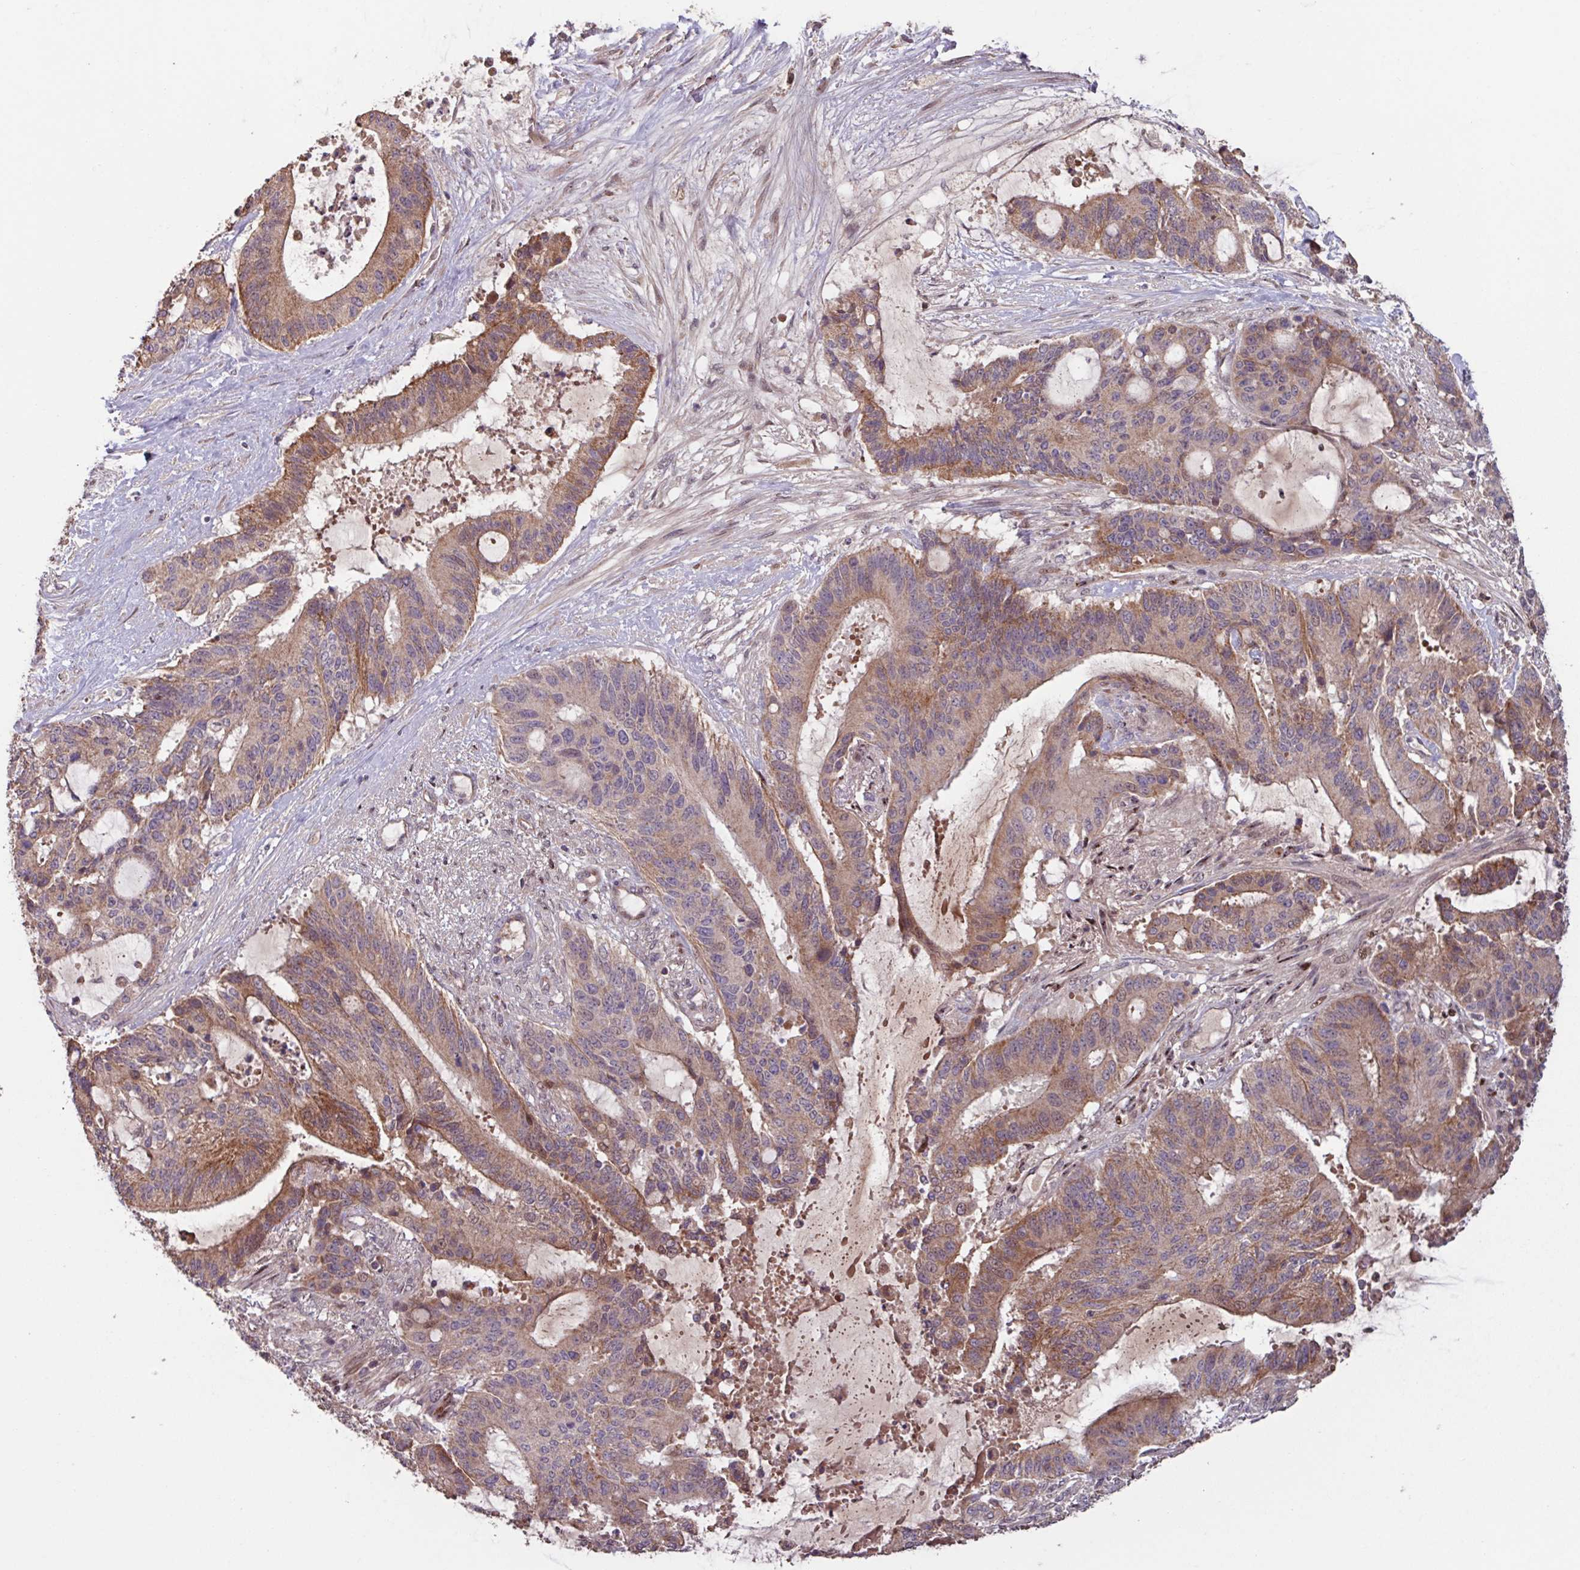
{"staining": {"intensity": "moderate", "quantity": ">75%", "location": "cytoplasmic/membranous"}, "tissue": "liver cancer", "cell_type": "Tumor cells", "image_type": "cancer", "snomed": [{"axis": "morphology", "description": "Normal tissue, NOS"}, {"axis": "morphology", "description": "Cholangiocarcinoma"}, {"axis": "topography", "description": "Liver"}, {"axis": "topography", "description": "Peripheral nerve tissue"}], "caption": "Protein staining exhibits moderate cytoplasmic/membranous positivity in approximately >75% of tumor cells in liver cholangiocarcinoma.", "gene": "TMEM88", "patient": {"sex": "female", "age": 73}}